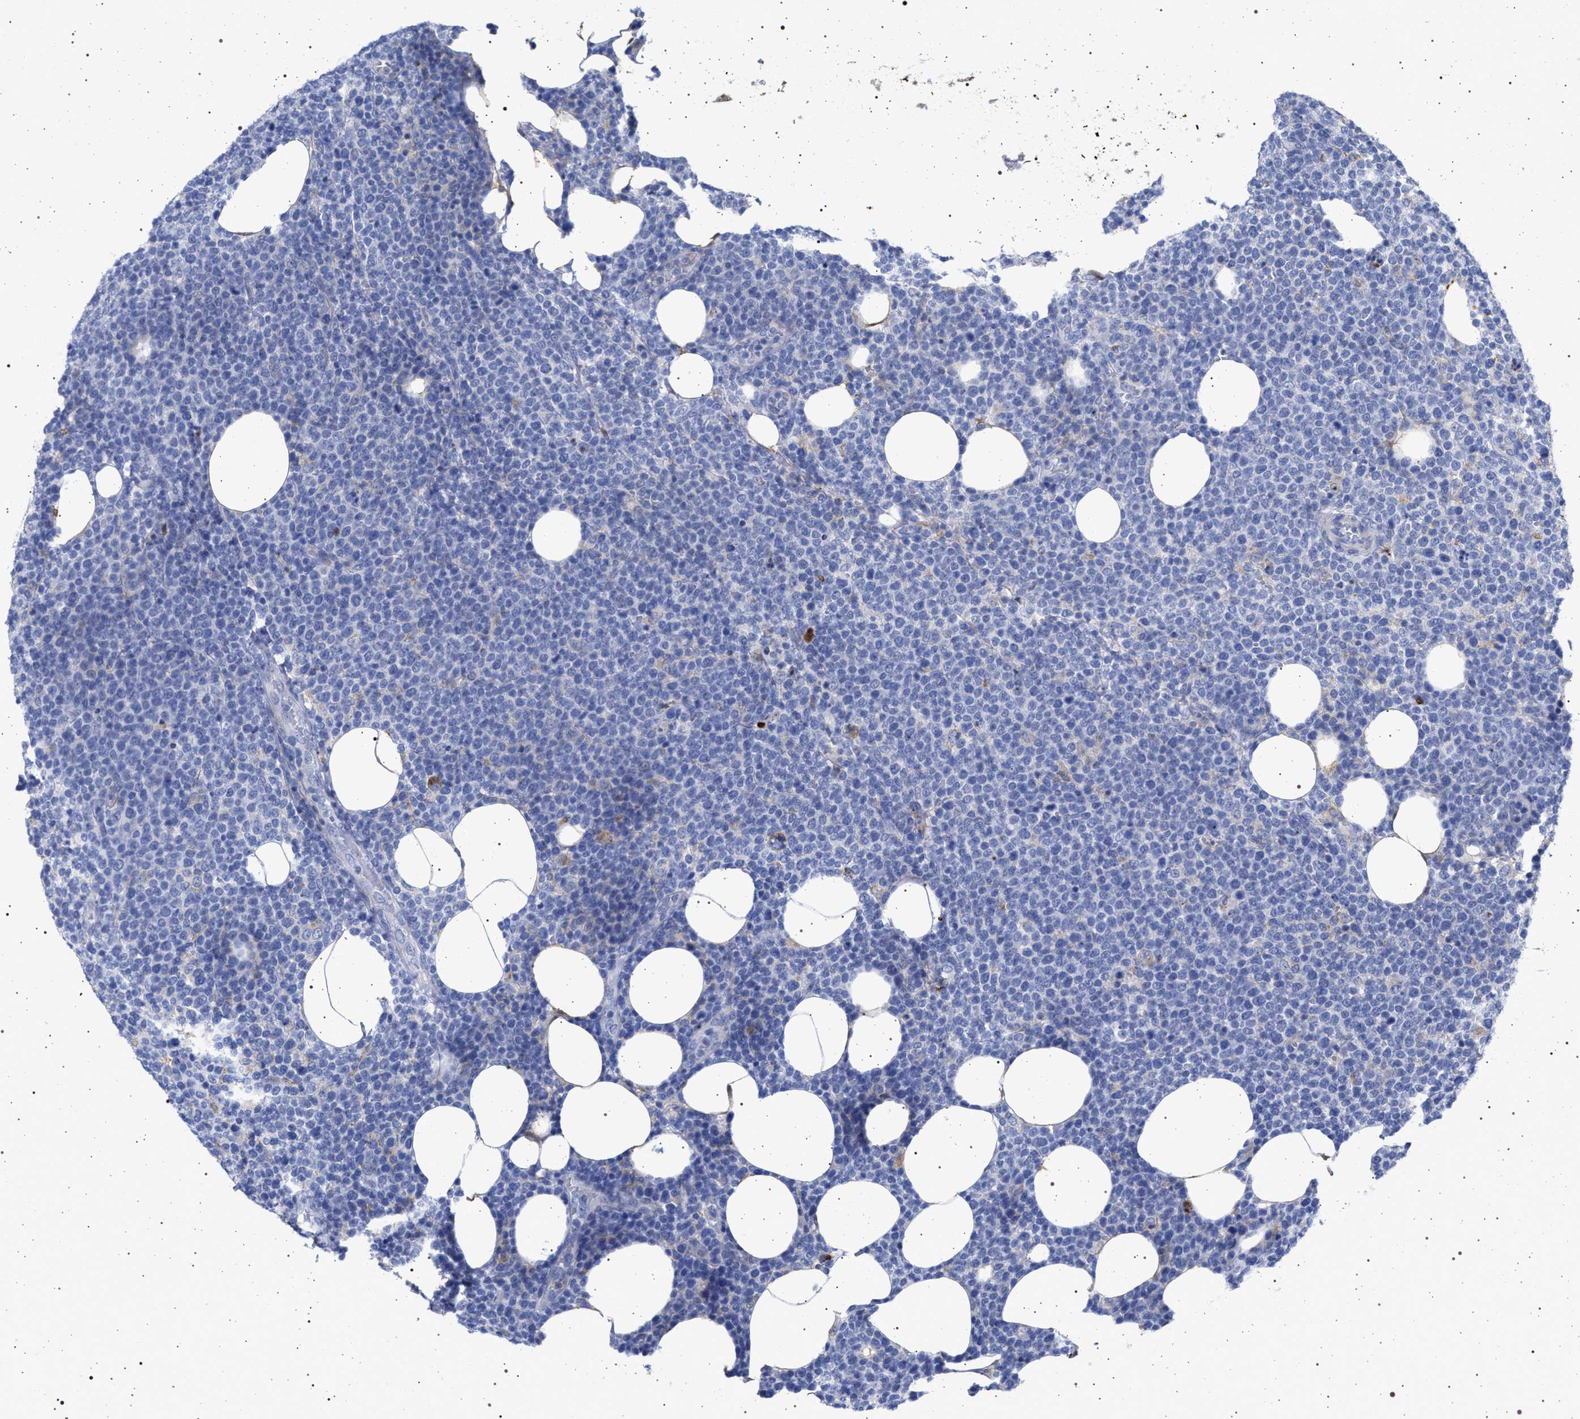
{"staining": {"intensity": "negative", "quantity": "none", "location": "none"}, "tissue": "lymphoma", "cell_type": "Tumor cells", "image_type": "cancer", "snomed": [{"axis": "morphology", "description": "Malignant lymphoma, non-Hodgkin's type, High grade"}, {"axis": "topography", "description": "Lymph node"}], "caption": "A micrograph of human lymphoma is negative for staining in tumor cells.", "gene": "PLG", "patient": {"sex": "male", "age": 61}}